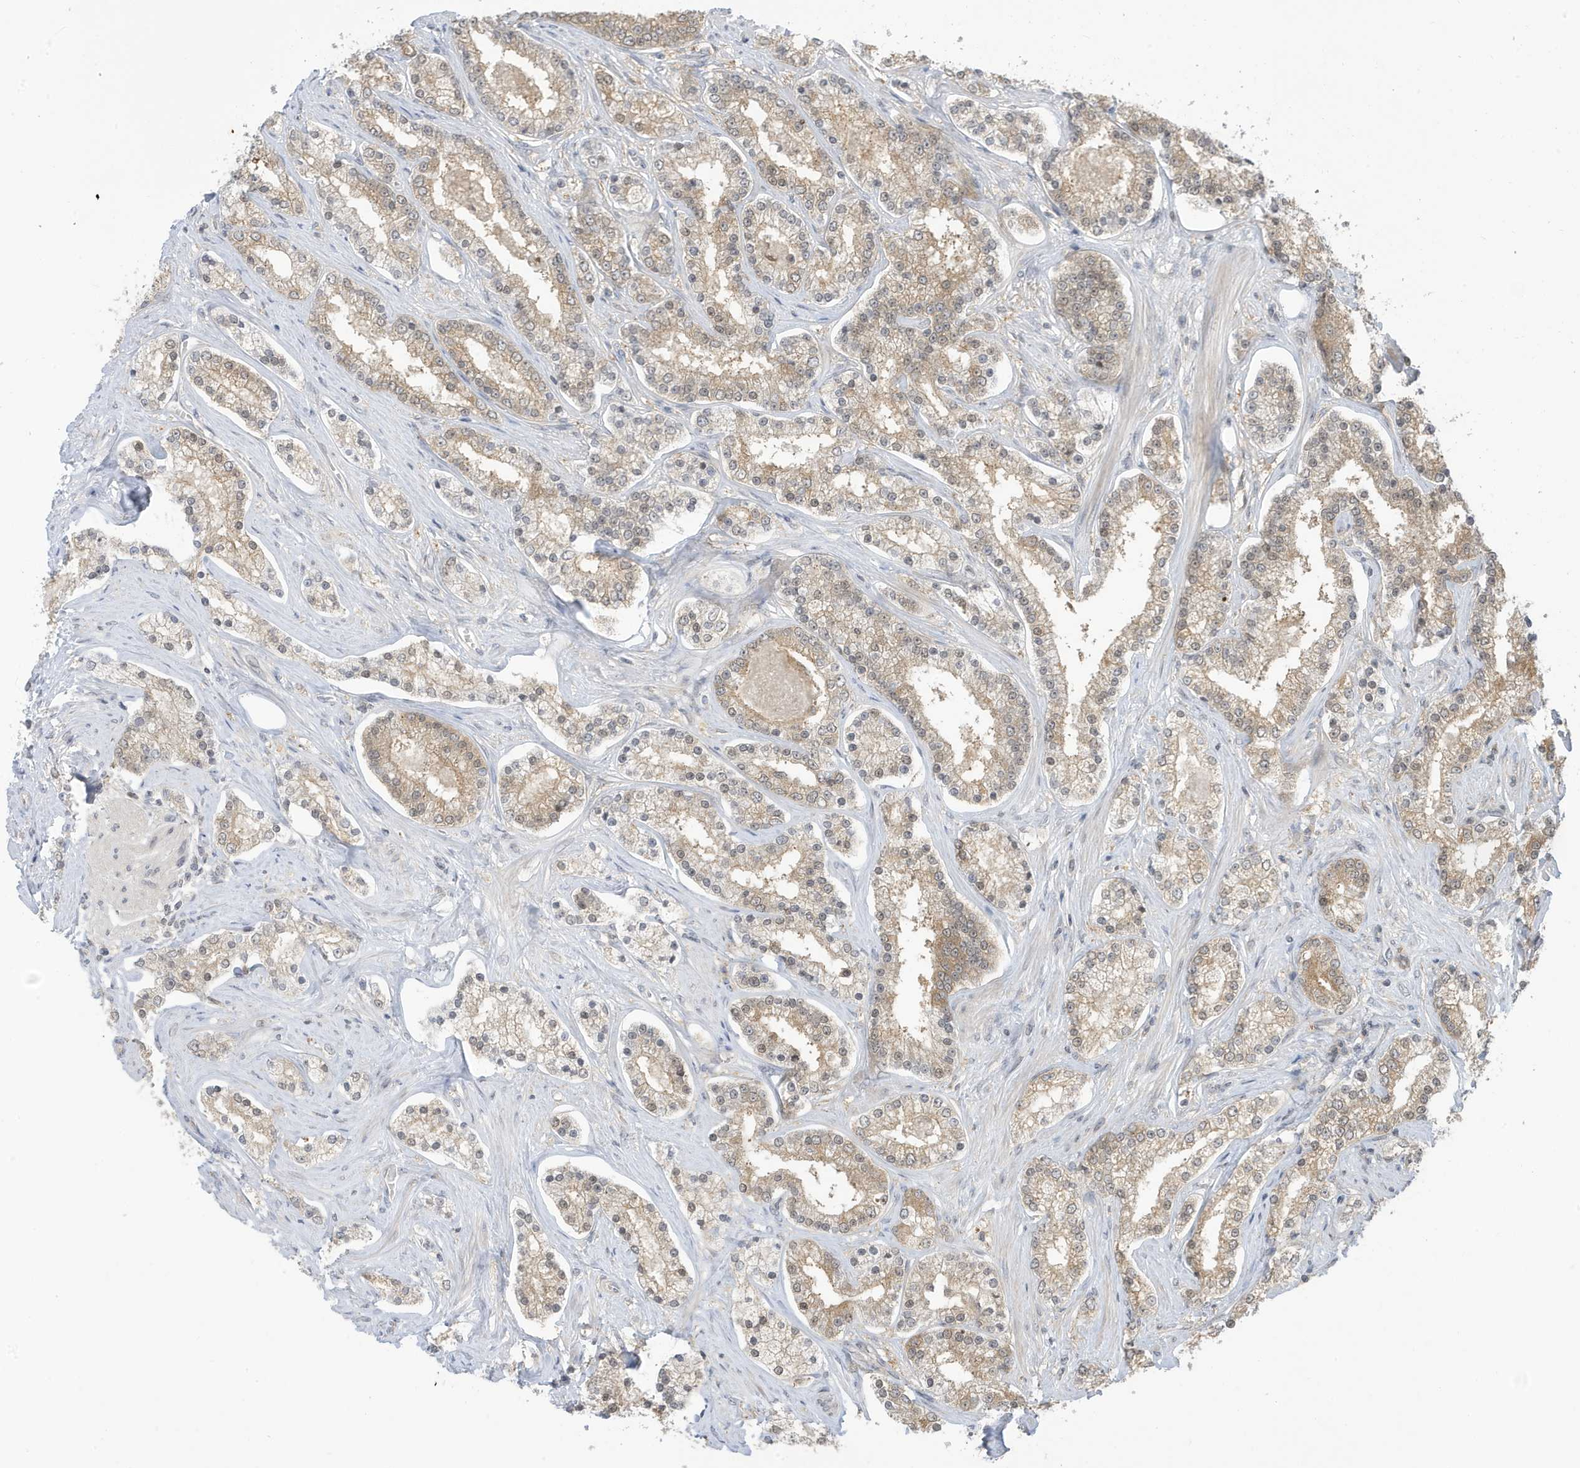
{"staining": {"intensity": "weak", "quantity": ">75%", "location": "cytoplasmic/membranous,nuclear"}, "tissue": "prostate cancer", "cell_type": "Tumor cells", "image_type": "cancer", "snomed": [{"axis": "morphology", "description": "Normal tissue, NOS"}, {"axis": "morphology", "description": "Adenocarcinoma, High grade"}, {"axis": "topography", "description": "Prostate"}], "caption": "Brown immunohistochemical staining in prostate cancer exhibits weak cytoplasmic/membranous and nuclear expression in approximately >75% of tumor cells.", "gene": "TAB3", "patient": {"sex": "male", "age": 83}}